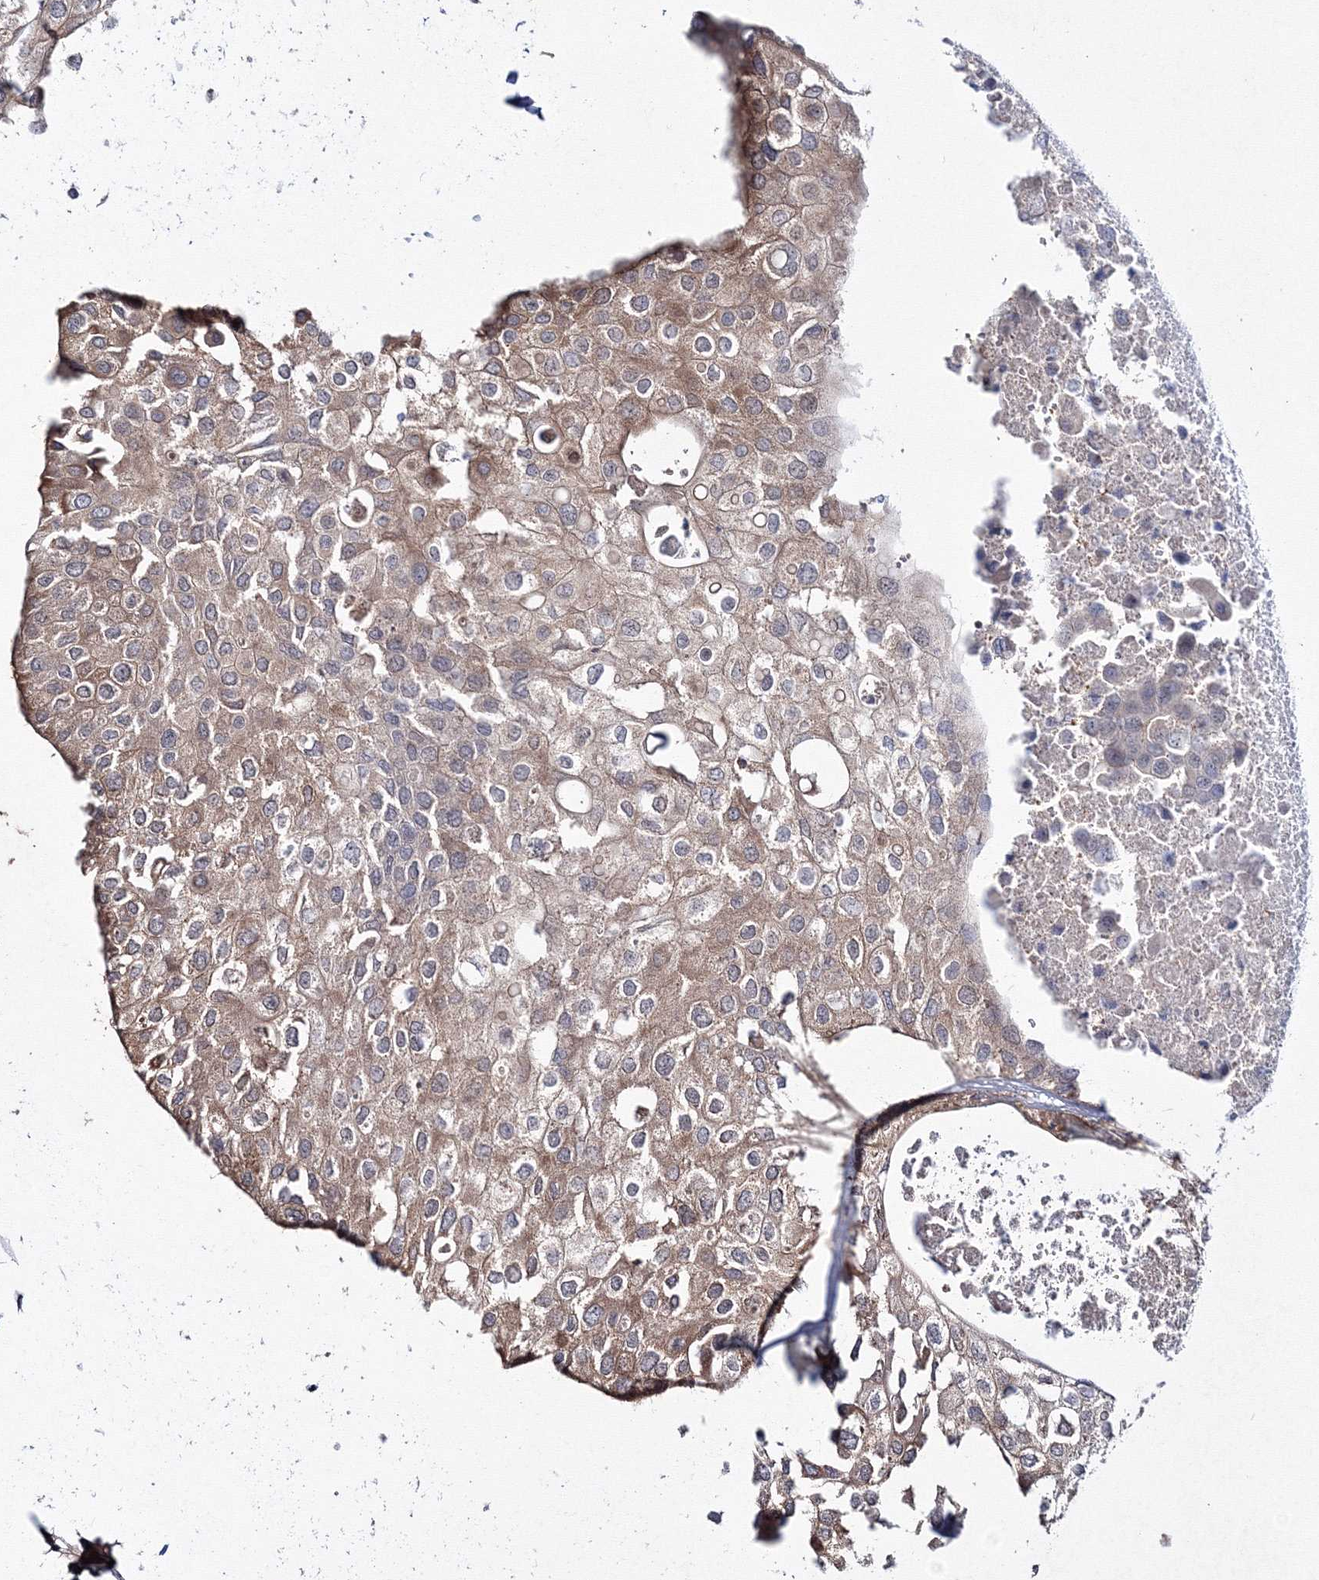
{"staining": {"intensity": "moderate", "quantity": ">75%", "location": "cytoplasmic/membranous"}, "tissue": "urothelial cancer", "cell_type": "Tumor cells", "image_type": "cancer", "snomed": [{"axis": "morphology", "description": "Urothelial carcinoma, High grade"}, {"axis": "topography", "description": "Urinary bladder"}], "caption": "Immunohistochemical staining of urothelial cancer shows medium levels of moderate cytoplasmic/membranous expression in about >75% of tumor cells. The protein is shown in brown color, while the nuclei are stained blue.", "gene": "IPMK", "patient": {"sex": "male", "age": 64}}